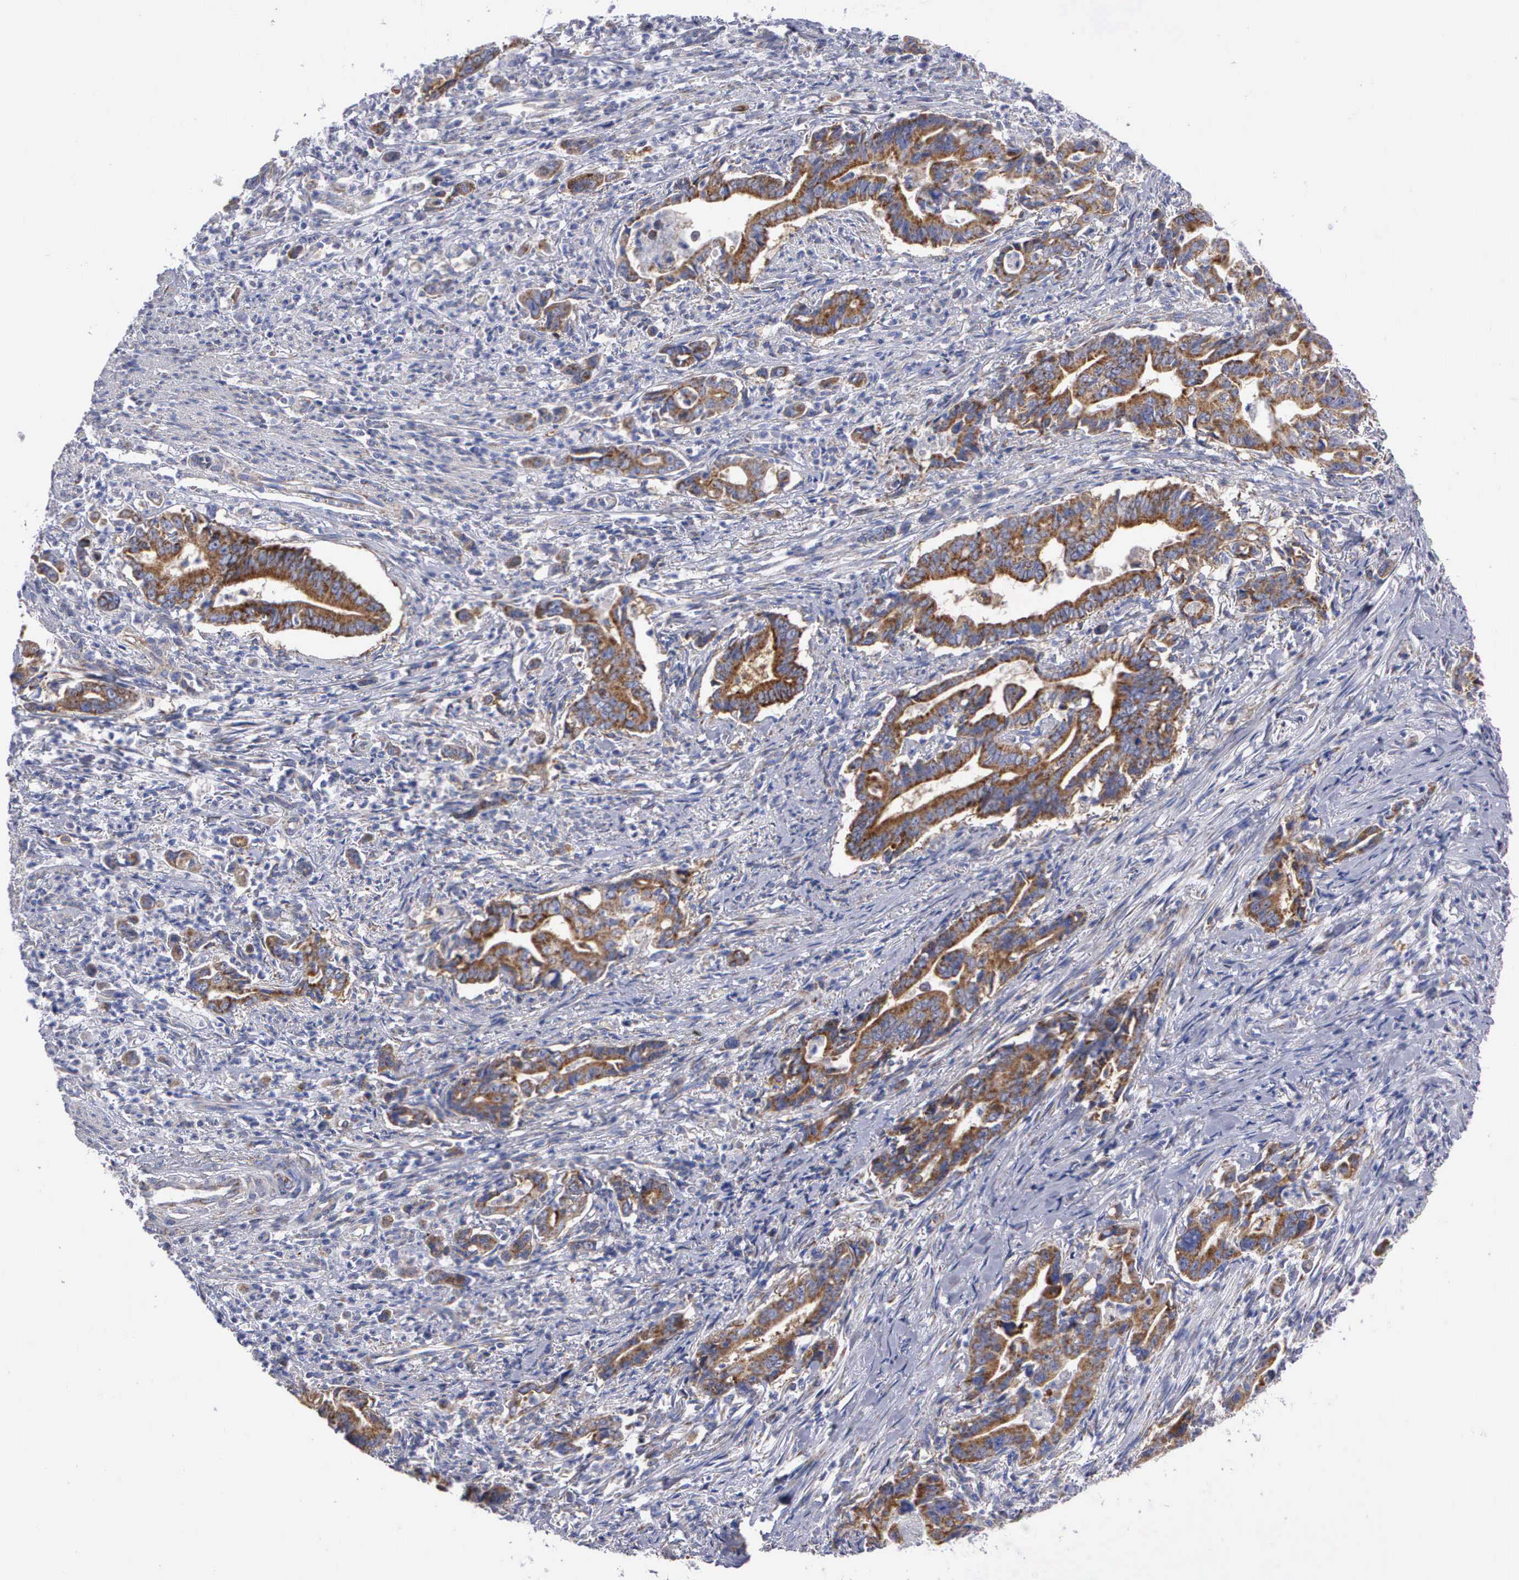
{"staining": {"intensity": "moderate", "quantity": ">75%", "location": "cytoplasmic/membranous"}, "tissue": "stomach cancer", "cell_type": "Tumor cells", "image_type": "cancer", "snomed": [{"axis": "morphology", "description": "Adenocarcinoma, NOS"}, {"axis": "topography", "description": "Stomach"}], "caption": "Protein expression analysis of human stomach cancer (adenocarcinoma) reveals moderate cytoplasmic/membranous expression in about >75% of tumor cells.", "gene": "APOOL", "patient": {"sex": "female", "age": 76}}